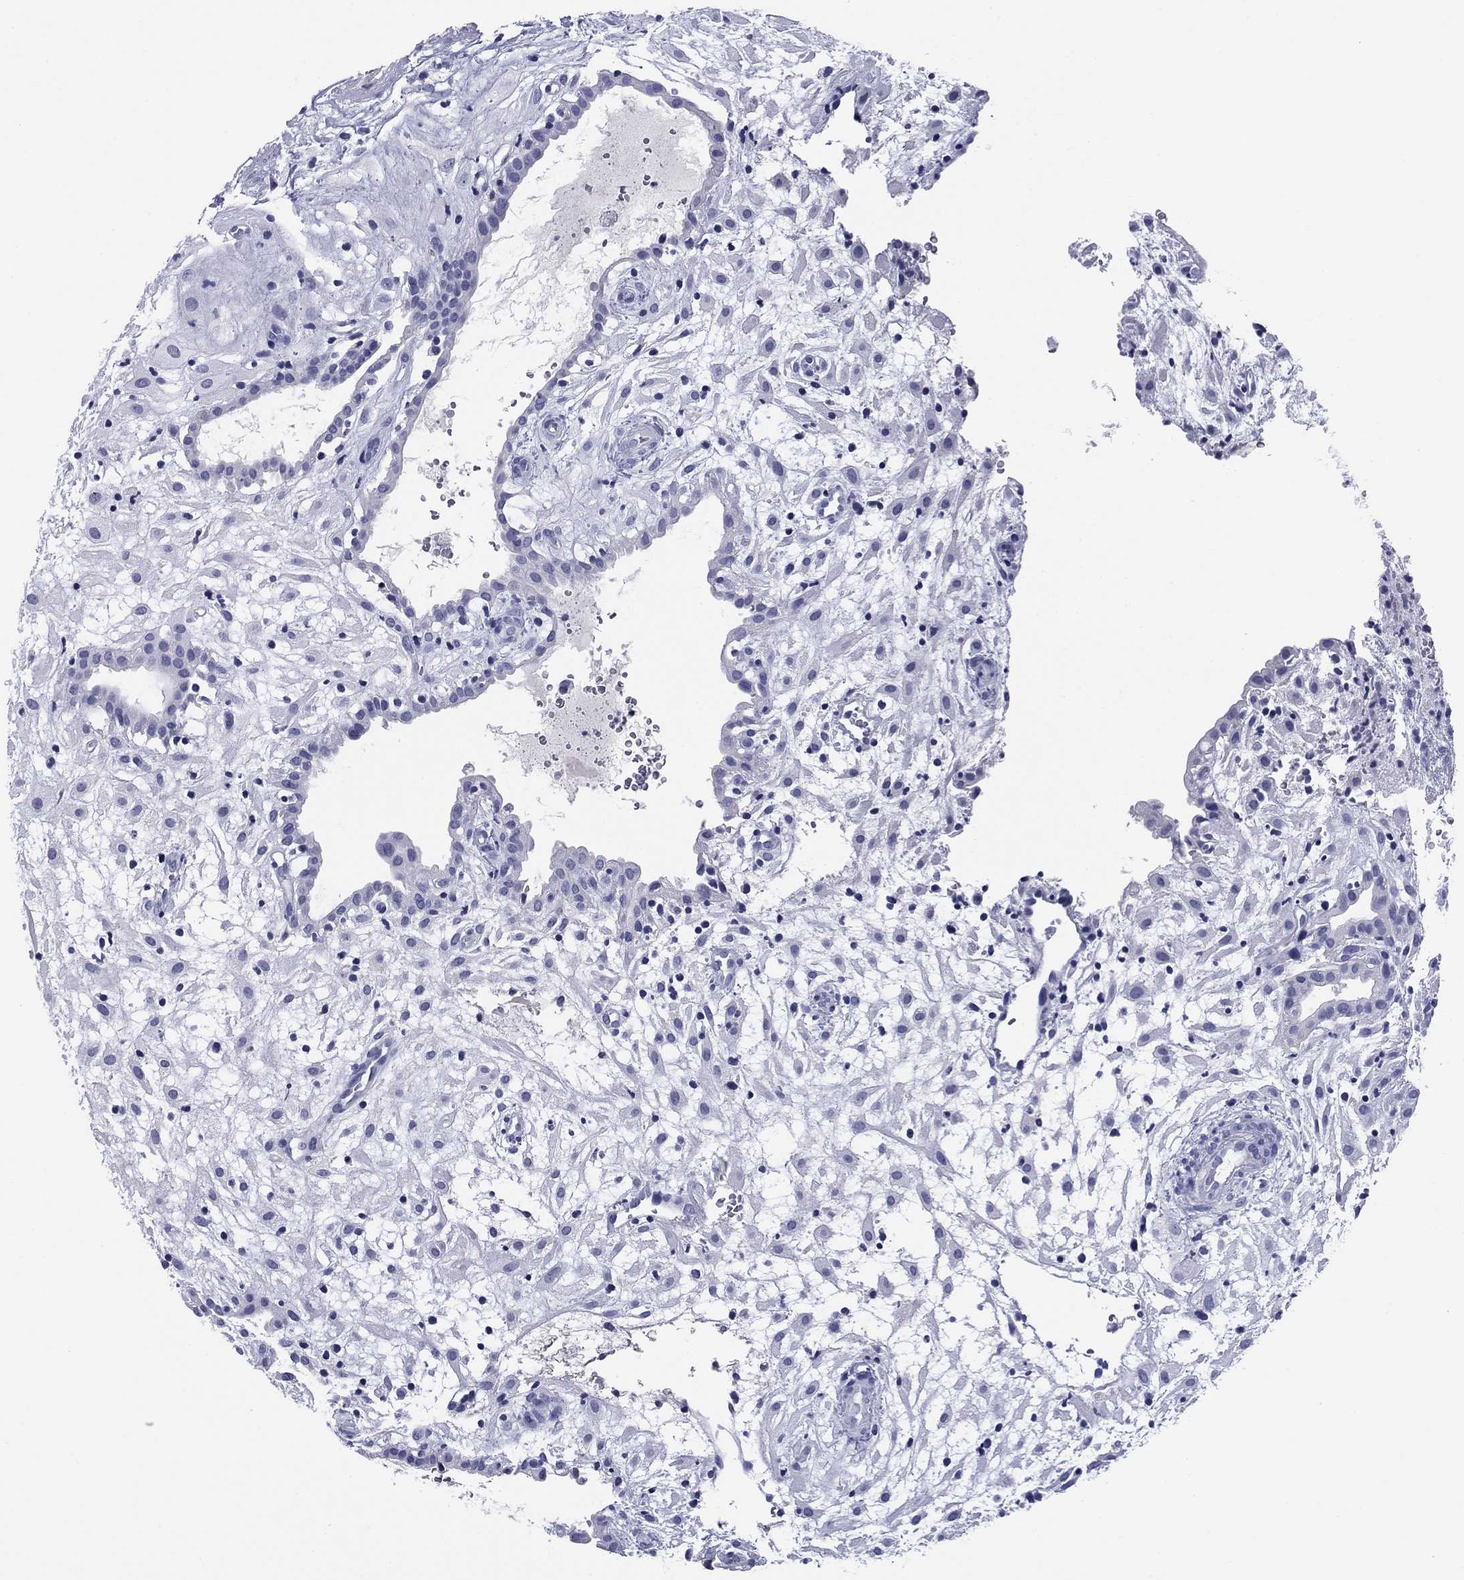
{"staining": {"intensity": "negative", "quantity": "none", "location": "none"}, "tissue": "placenta", "cell_type": "Decidual cells", "image_type": "normal", "snomed": [{"axis": "morphology", "description": "Normal tissue, NOS"}, {"axis": "topography", "description": "Placenta"}], "caption": "This is a micrograph of immunohistochemistry staining of benign placenta, which shows no staining in decidual cells.", "gene": "ABCC2", "patient": {"sex": "female", "age": 24}}